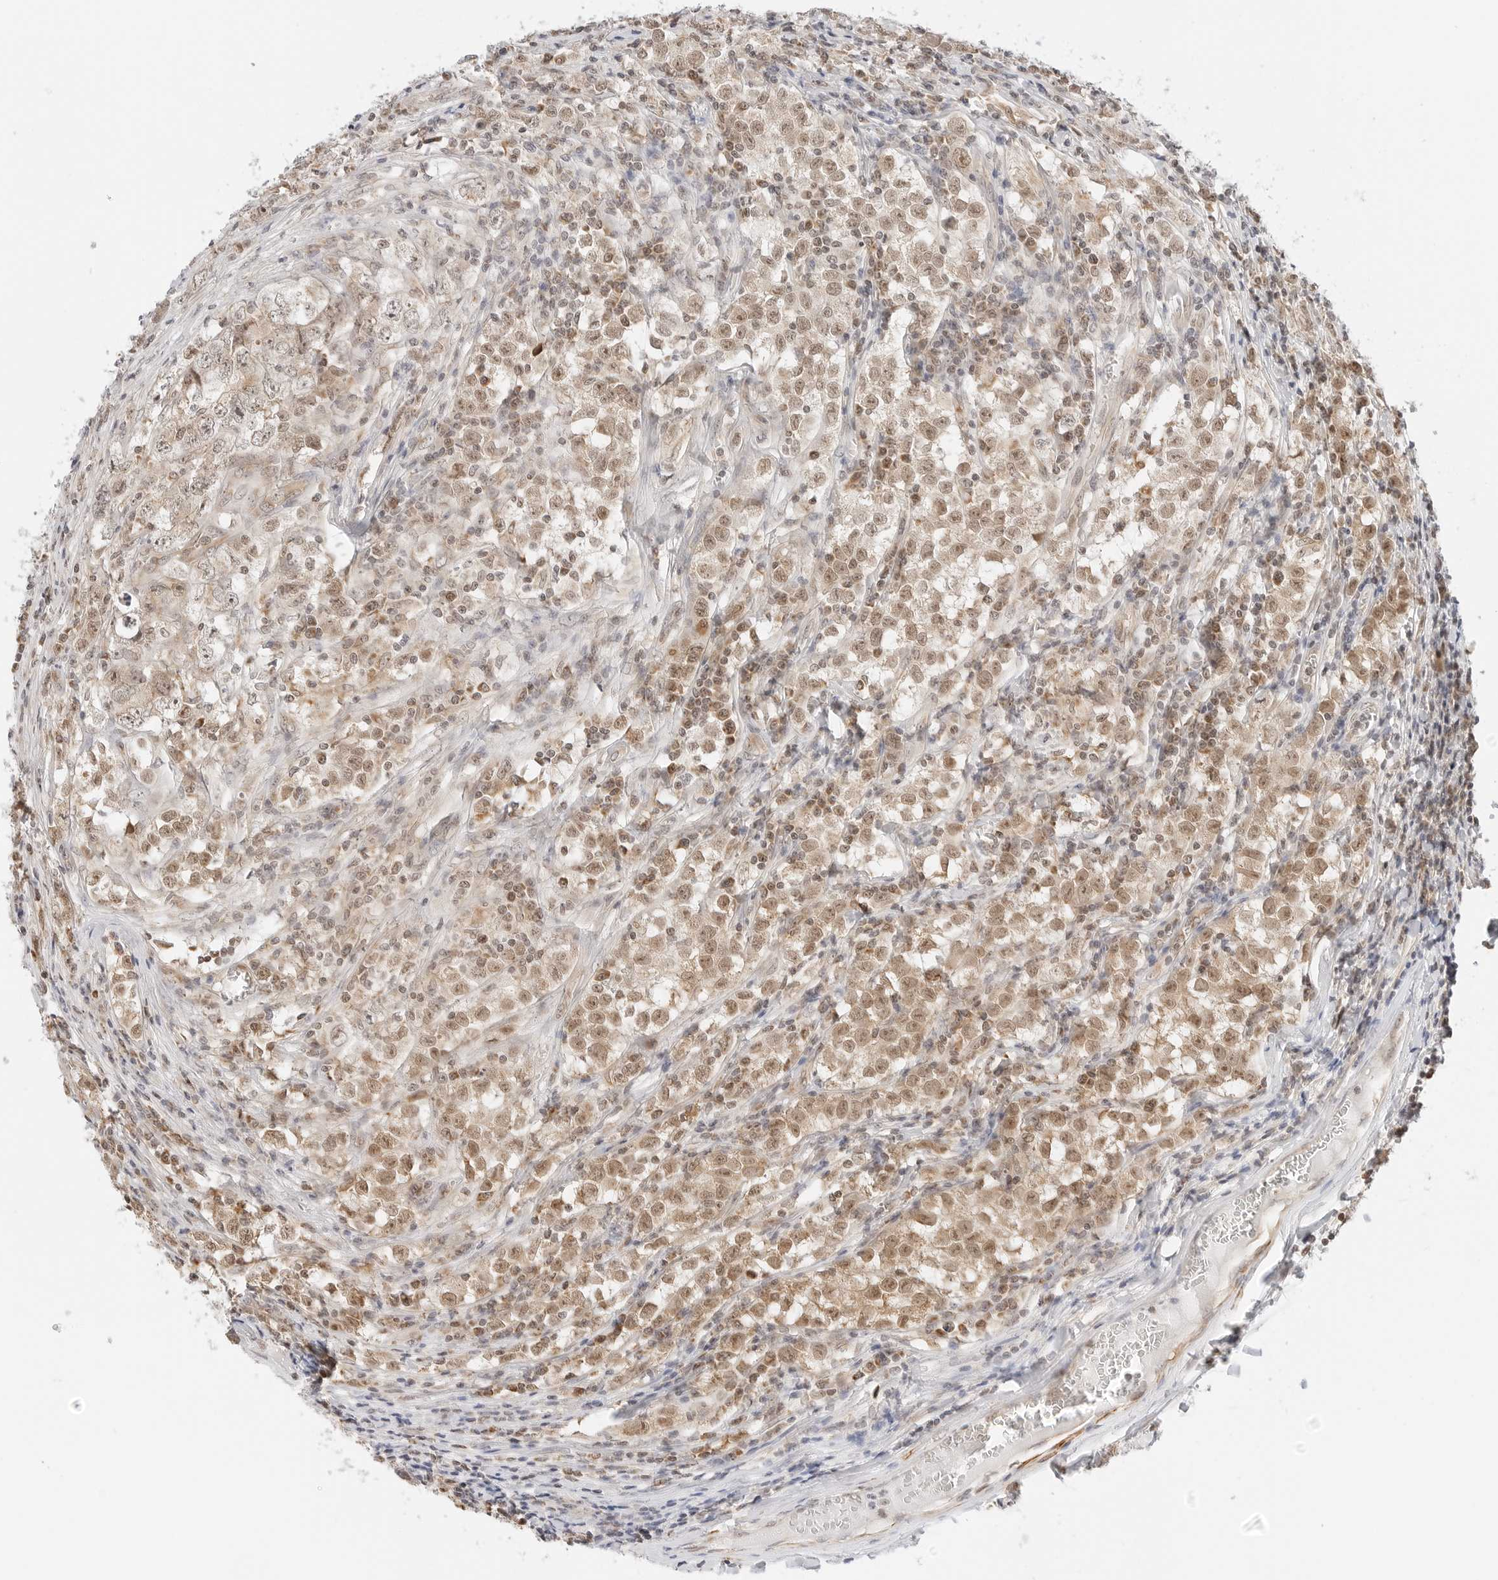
{"staining": {"intensity": "moderate", "quantity": ">75%", "location": "cytoplasmic/membranous,nuclear"}, "tissue": "testis cancer", "cell_type": "Tumor cells", "image_type": "cancer", "snomed": [{"axis": "morphology", "description": "Seminoma, NOS"}, {"axis": "morphology", "description": "Carcinoma, Embryonal, NOS"}, {"axis": "topography", "description": "Testis"}], "caption": "Immunohistochemistry histopathology image of neoplastic tissue: human testis seminoma stained using immunohistochemistry (IHC) shows medium levels of moderate protein expression localized specifically in the cytoplasmic/membranous and nuclear of tumor cells, appearing as a cytoplasmic/membranous and nuclear brown color.", "gene": "GORAB", "patient": {"sex": "male", "age": 43}}